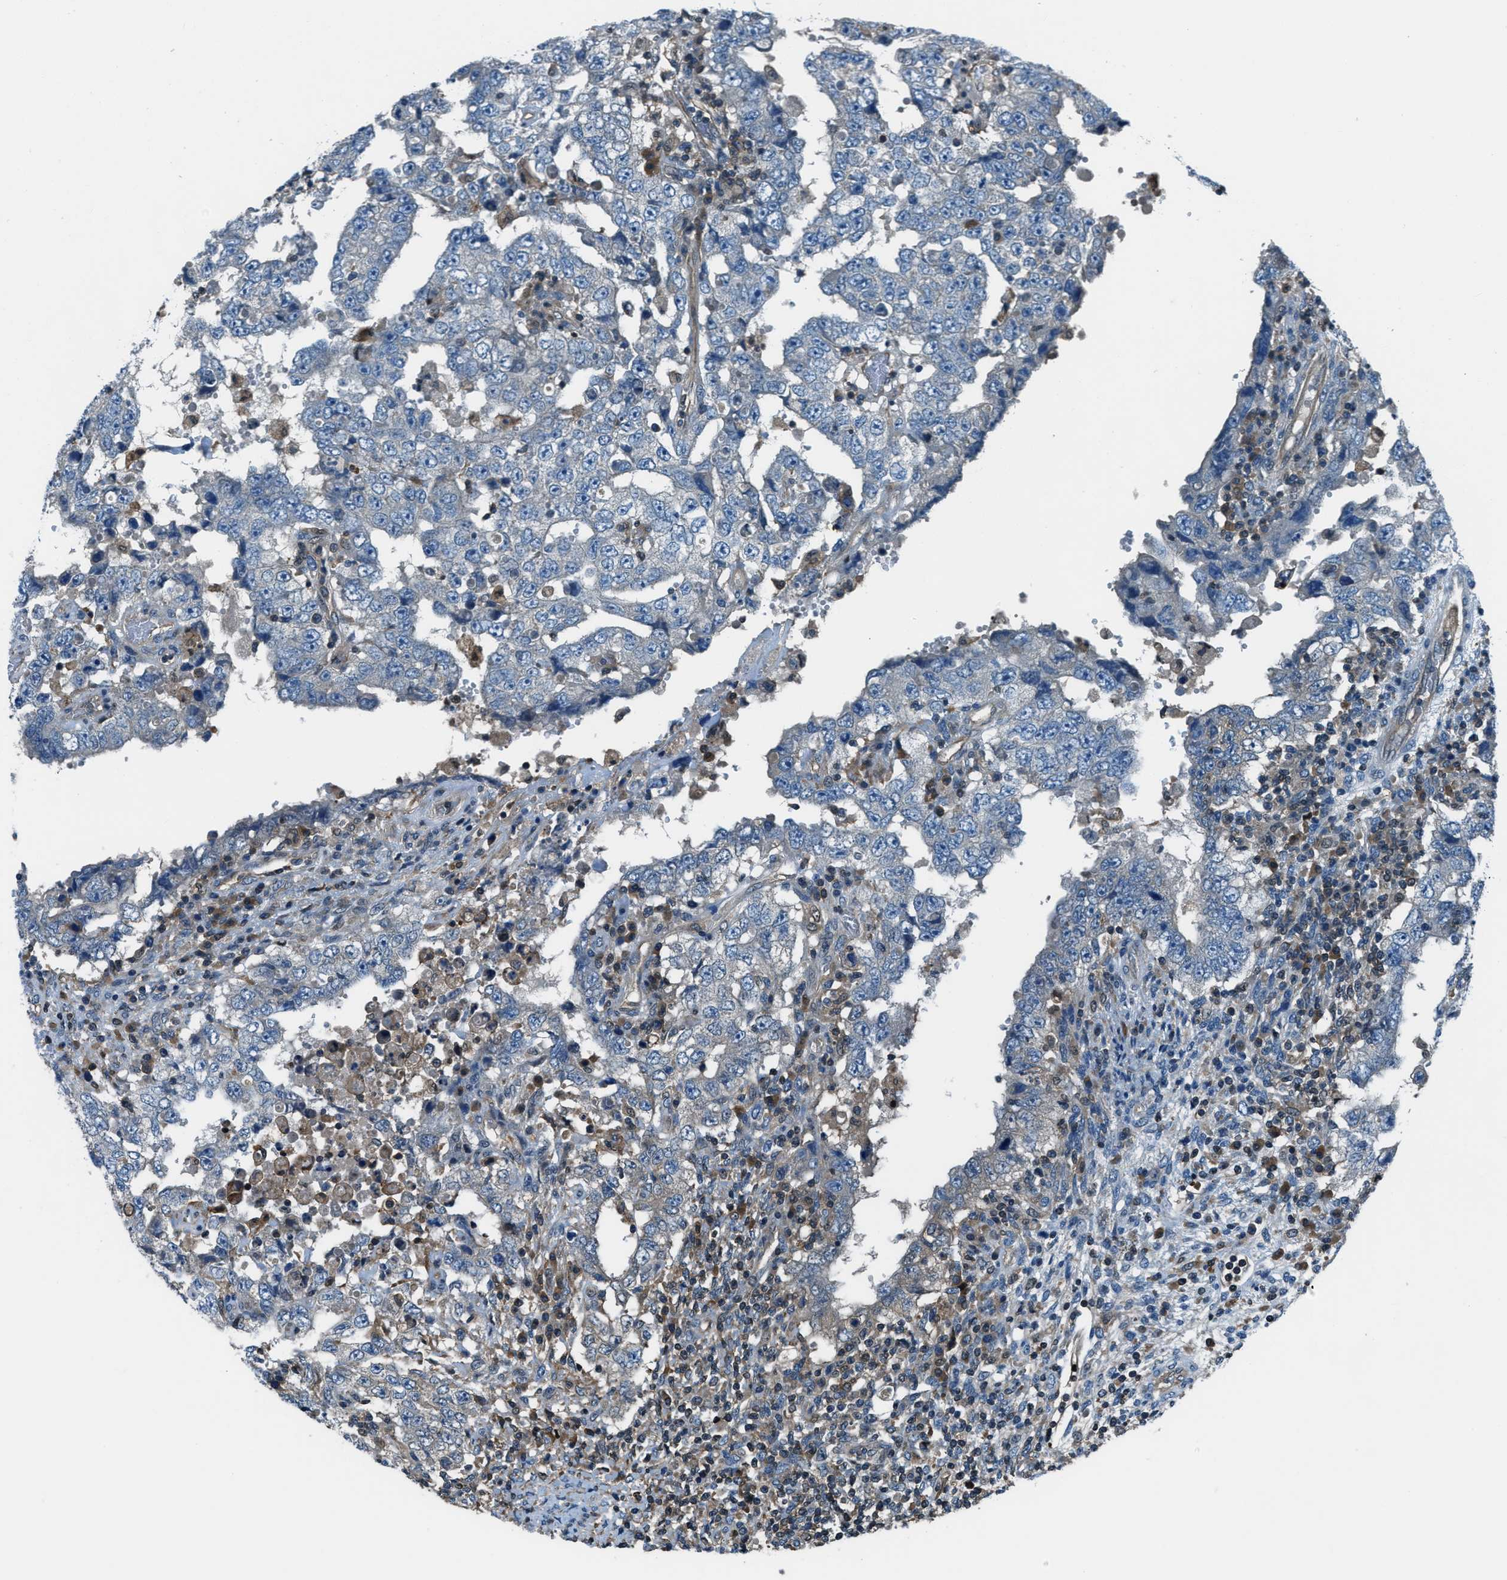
{"staining": {"intensity": "negative", "quantity": "none", "location": "none"}, "tissue": "testis cancer", "cell_type": "Tumor cells", "image_type": "cancer", "snomed": [{"axis": "morphology", "description": "Carcinoma, Embryonal, NOS"}, {"axis": "topography", "description": "Testis"}], "caption": "Immunohistochemistry (IHC) of embryonal carcinoma (testis) displays no staining in tumor cells.", "gene": "HEBP2", "patient": {"sex": "male", "age": 26}}